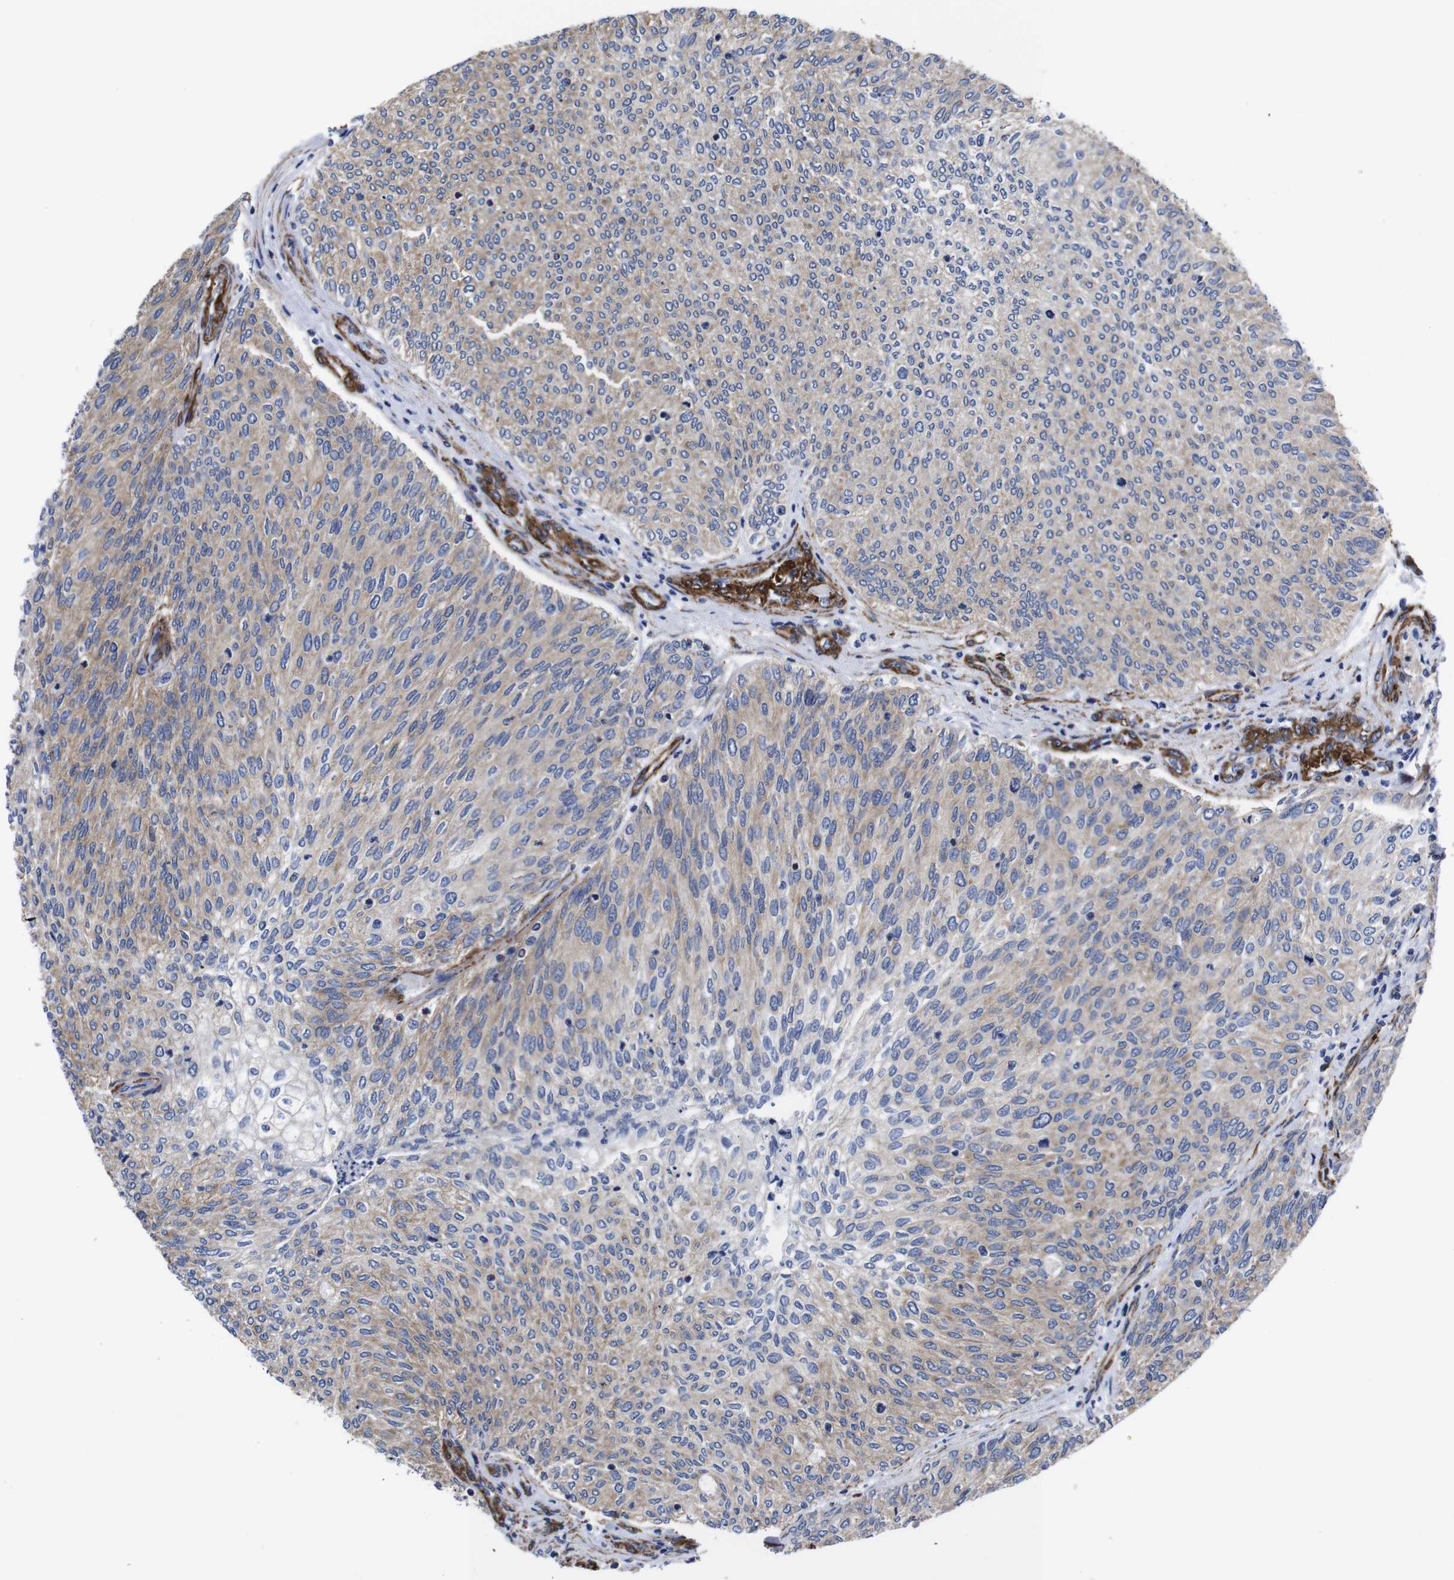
{"staining": {"intensity": "weak", "quantity": ">75%", "location": "cytoplasmic/membranous"}, "tissue": "urothelial cancer", "cell_type": "Tumor cells", "image_type": "cancer", "snomed": [{"axis": "morphology", "description": "Urothelial carcinoma, Low grade"}, {"axis": "topography", "description": "Urinary bladder"}], "caption": "Protein analysis of urothelial cancer tissue demonstrates weak cytoplasmic/membranous positivity in approximately >75% of tumor cells. (IHC, brightfield microscopy, high magnification).", "gene": "WNT10A", "patient": {"sex": "female", "age": 79}}